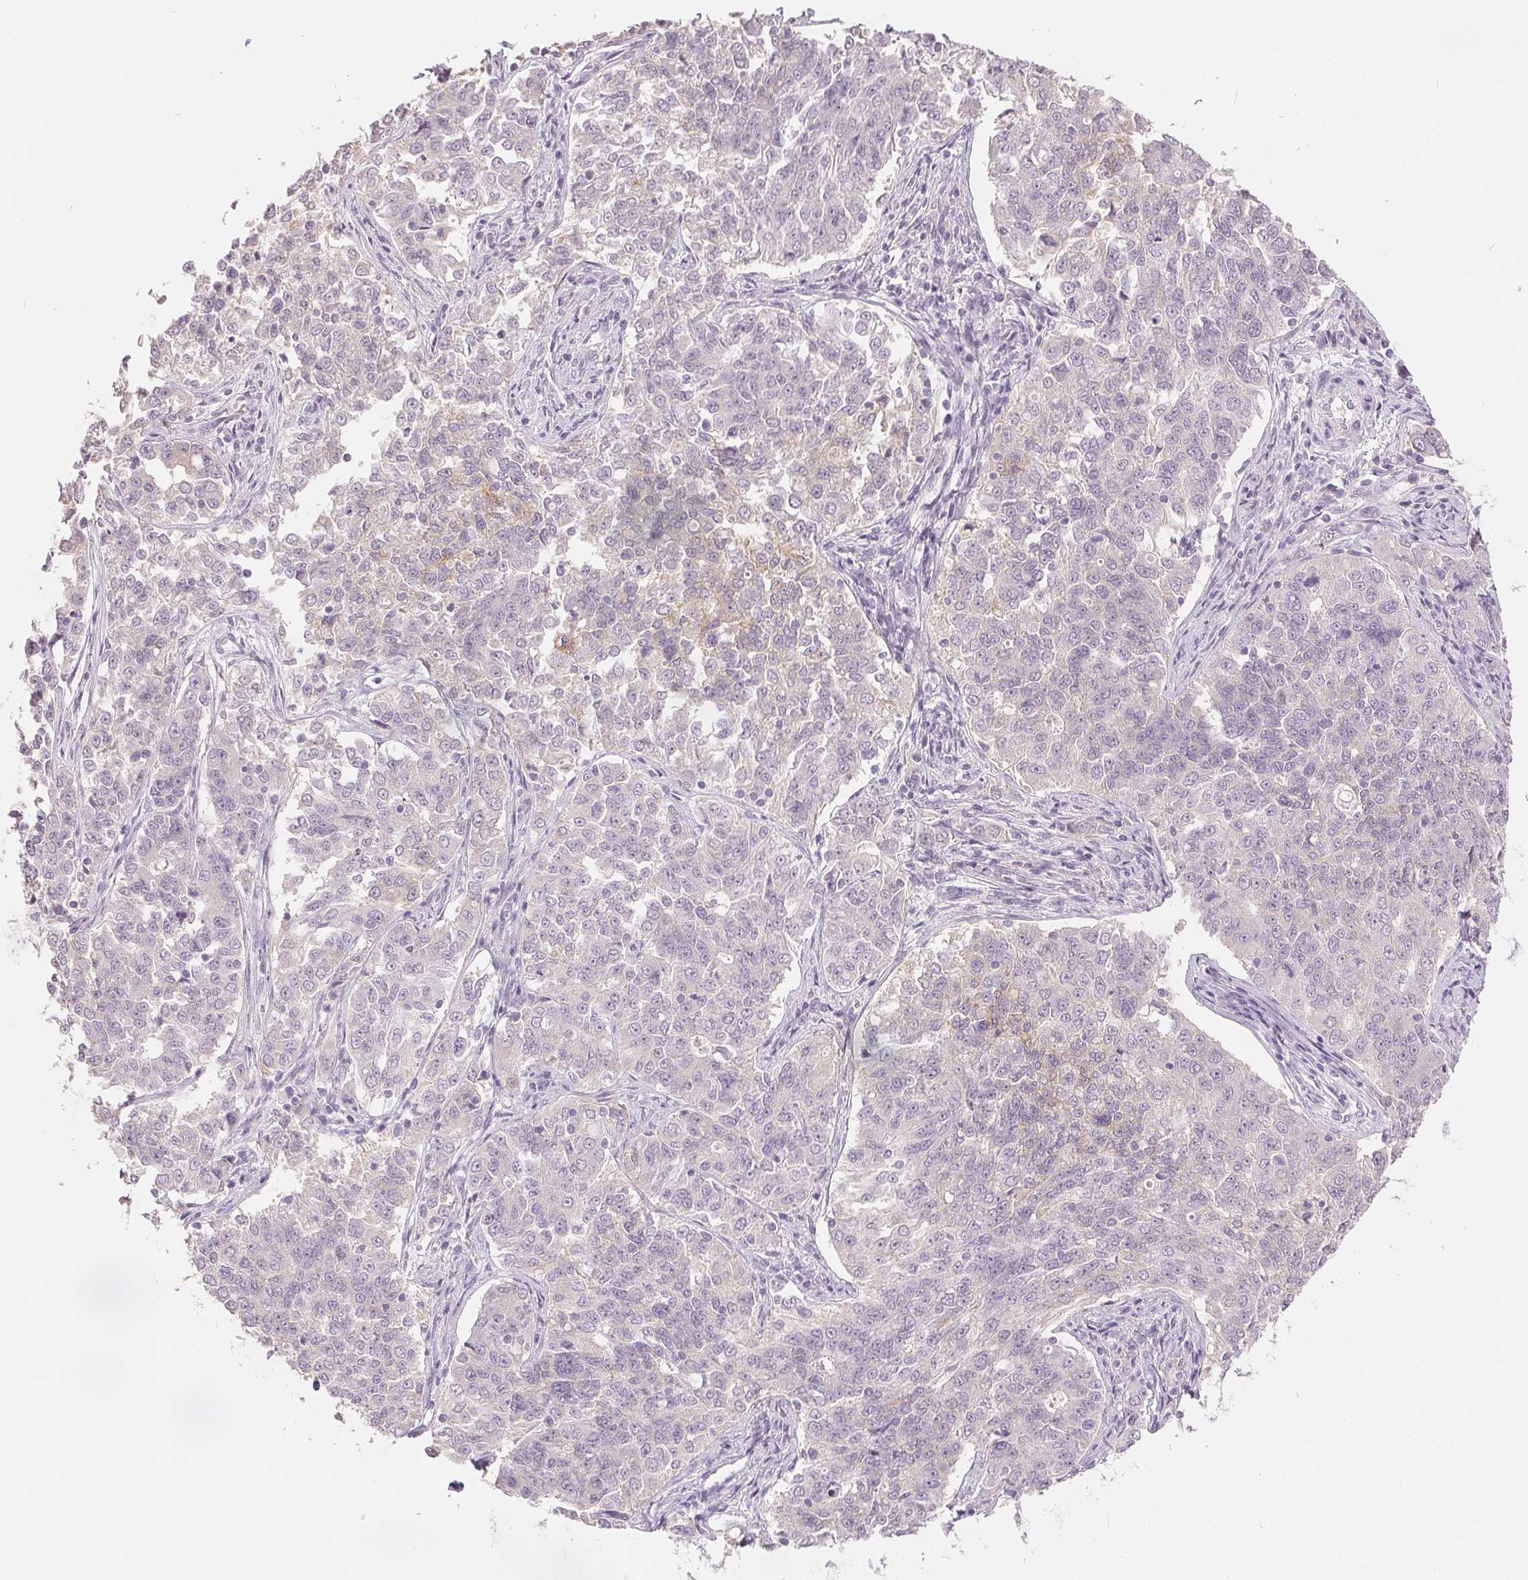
{"staining": {"intensity": "negative", "quantity": "none", "location": "none"}, "tissue": "endometrial cancer", "cell_type": "Tumor cells", "image_type": "cancer", "snomed": [{"axis": "morphology", "description": "Adenocarcinoma, NOS"}, {"axis": "topography", "description": "Endometrium"}], "caption": "Protein analysis of endometrial cancer exhibits no significant expression in tumor cells.", "gene": "CA12", "patient": {"sex": "female", "age": 43}}